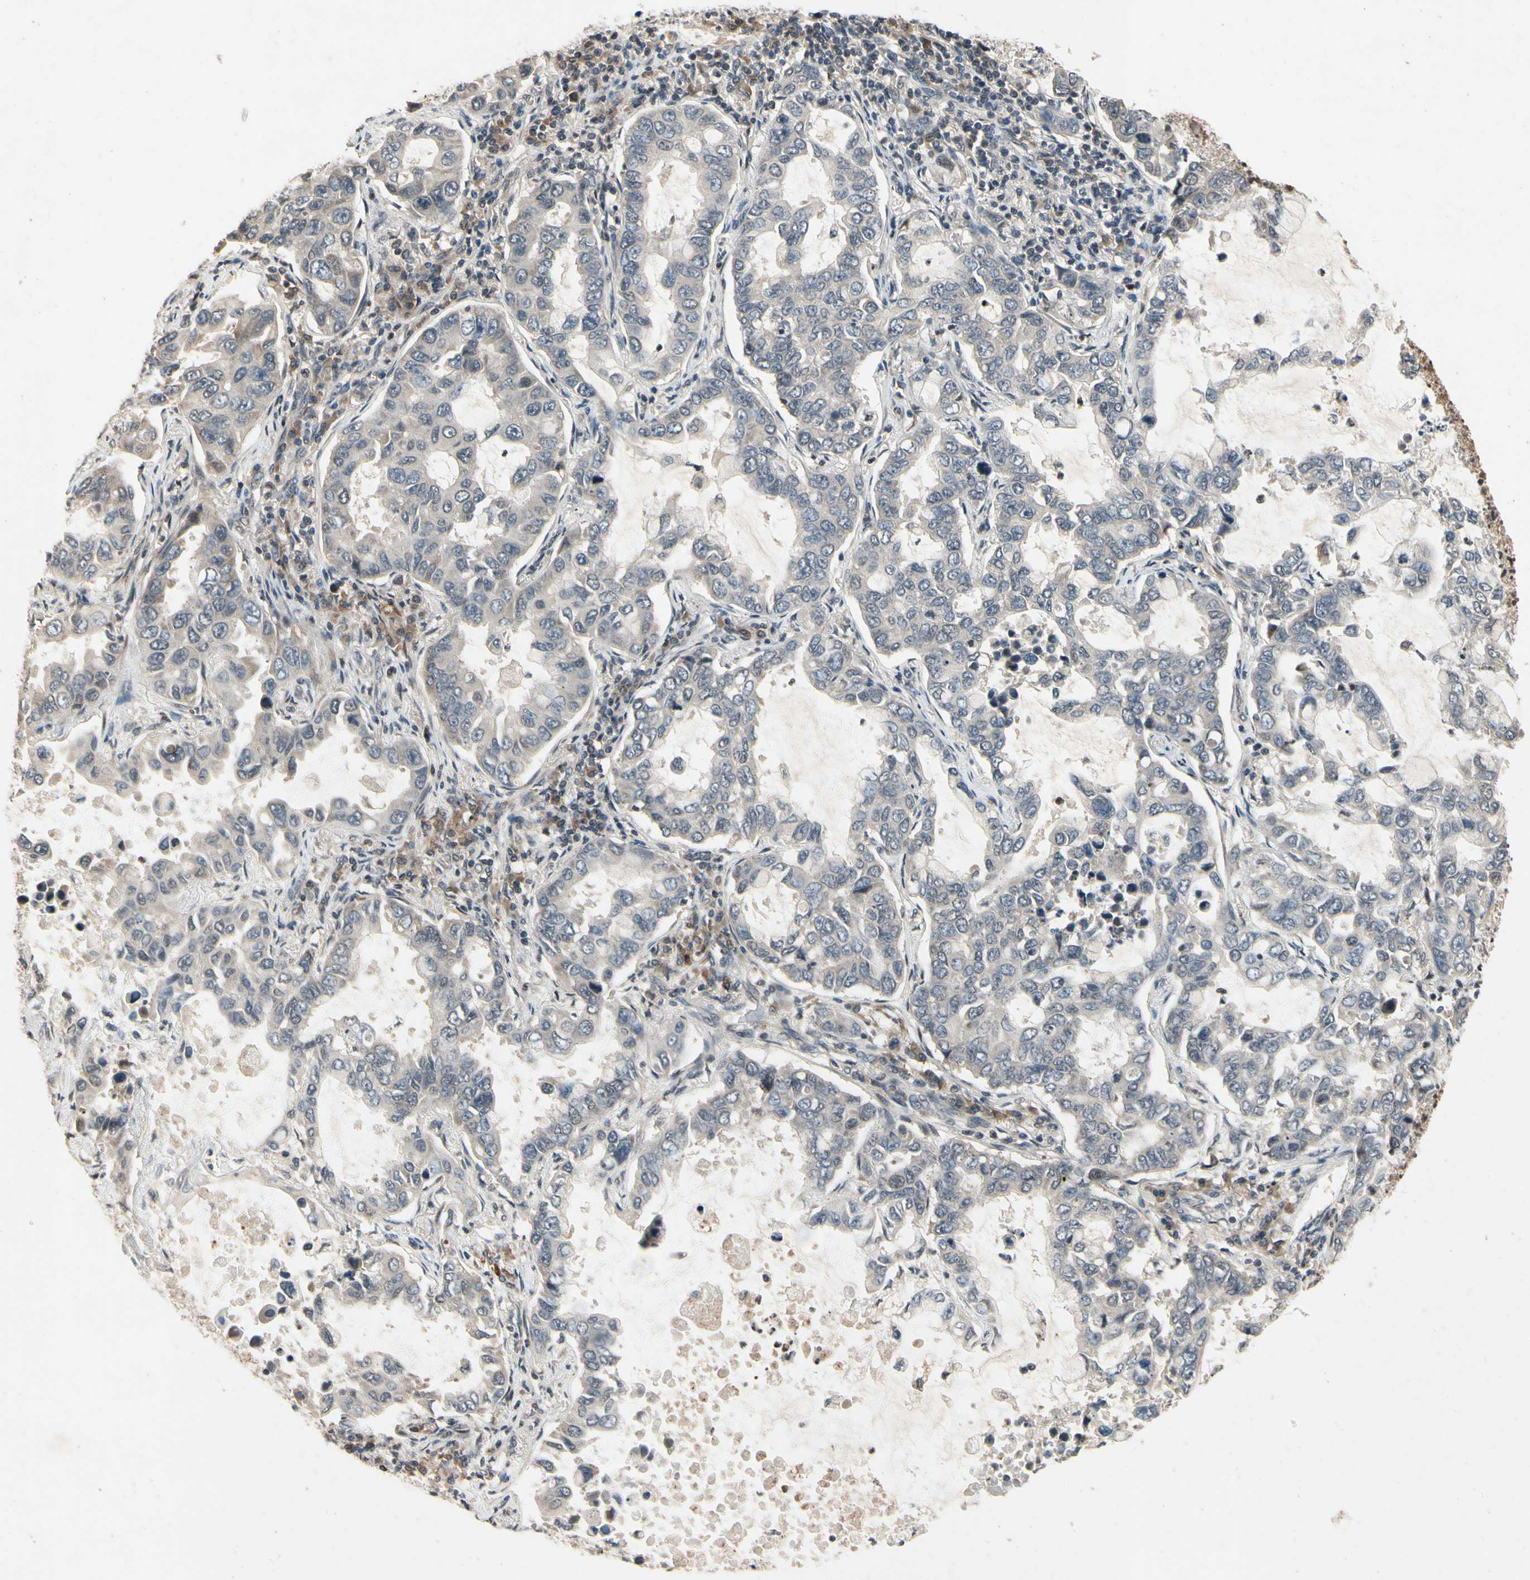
{"staining": {"intensity": "weak", "quantity": "<25%", "location": "cytoplasmic/membranous"}, "tissue": "lung cancer", "cell_type": "Tumor cells", "image_type": "cancer", "snomed": [{"axis": "morphology", "description": "Adenocarcinoma, NOS"}, {"axis": "topography", "description": "Lung"}], "caption": "The micrograph displays no staining of tumor cells in adenocarcinoma (lung).", "gene": "DPY19L3", "patient": {"sex": "male", "age": 64}}